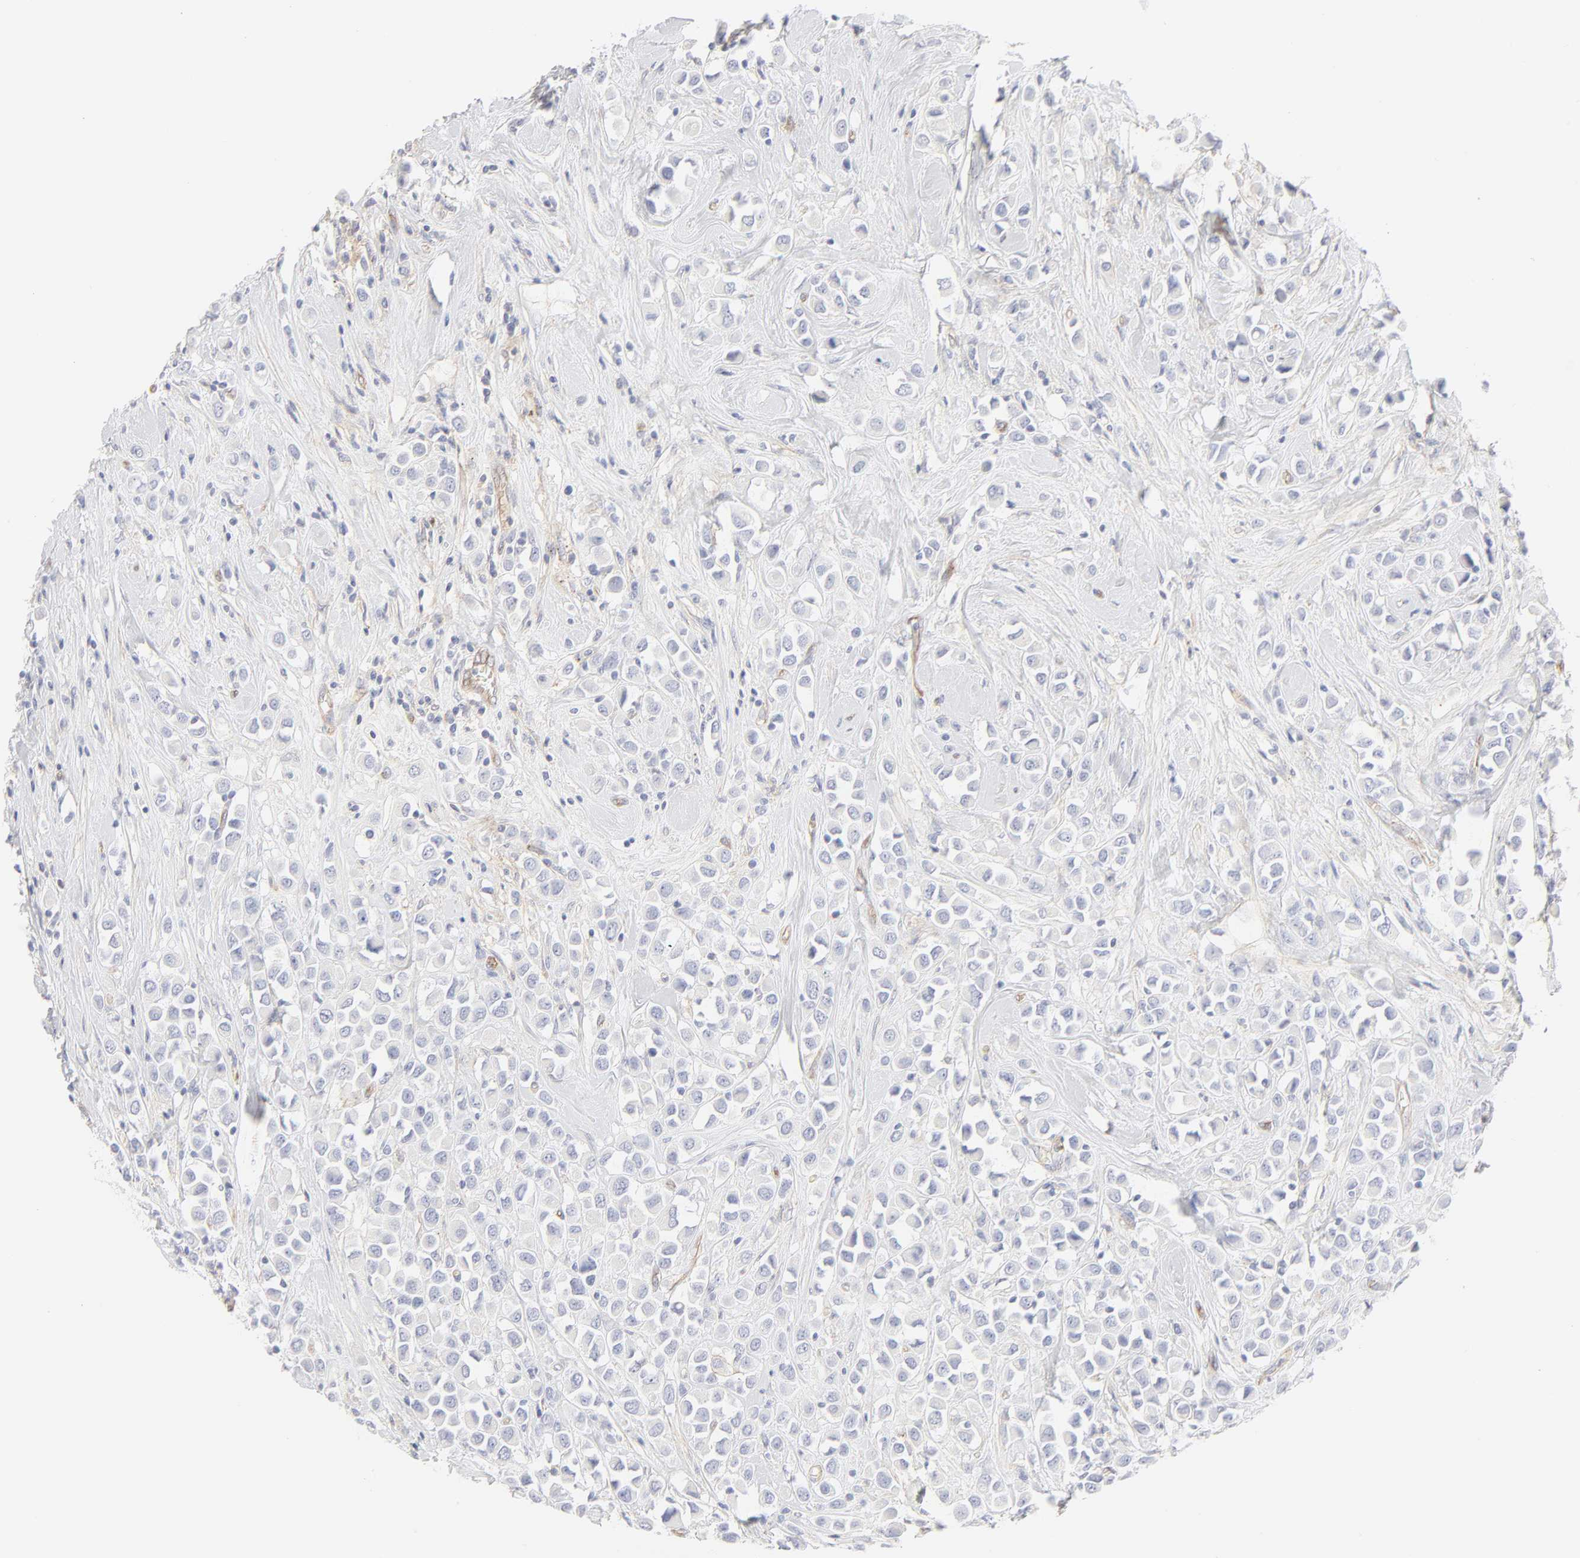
{"staining": {"intensity": "negative", "quantity": "none", "location": "none"}, "tissue": "breast cancer", "cell_type": "Tumor cells", "image_type": "cancer", "snomed": [{"axis": "morphology", "description": "Duct carcinoma"}, {"axis": "topography", "description": "Breast"}], "caption": "High power microscopy image of an immunohistochemistry micrograph of breast intraductal carcinoma, revealing no significant staining in tumor cells. The staining was performed using DAB (3,3'-diaminobenzidine) to visualize the protein expression in brown, while the nuclei were stained in blue with hematoxylin (Magnification: 20x).", "gene": "ITGA5", "patient": {"sex": "female", "age": 61}}